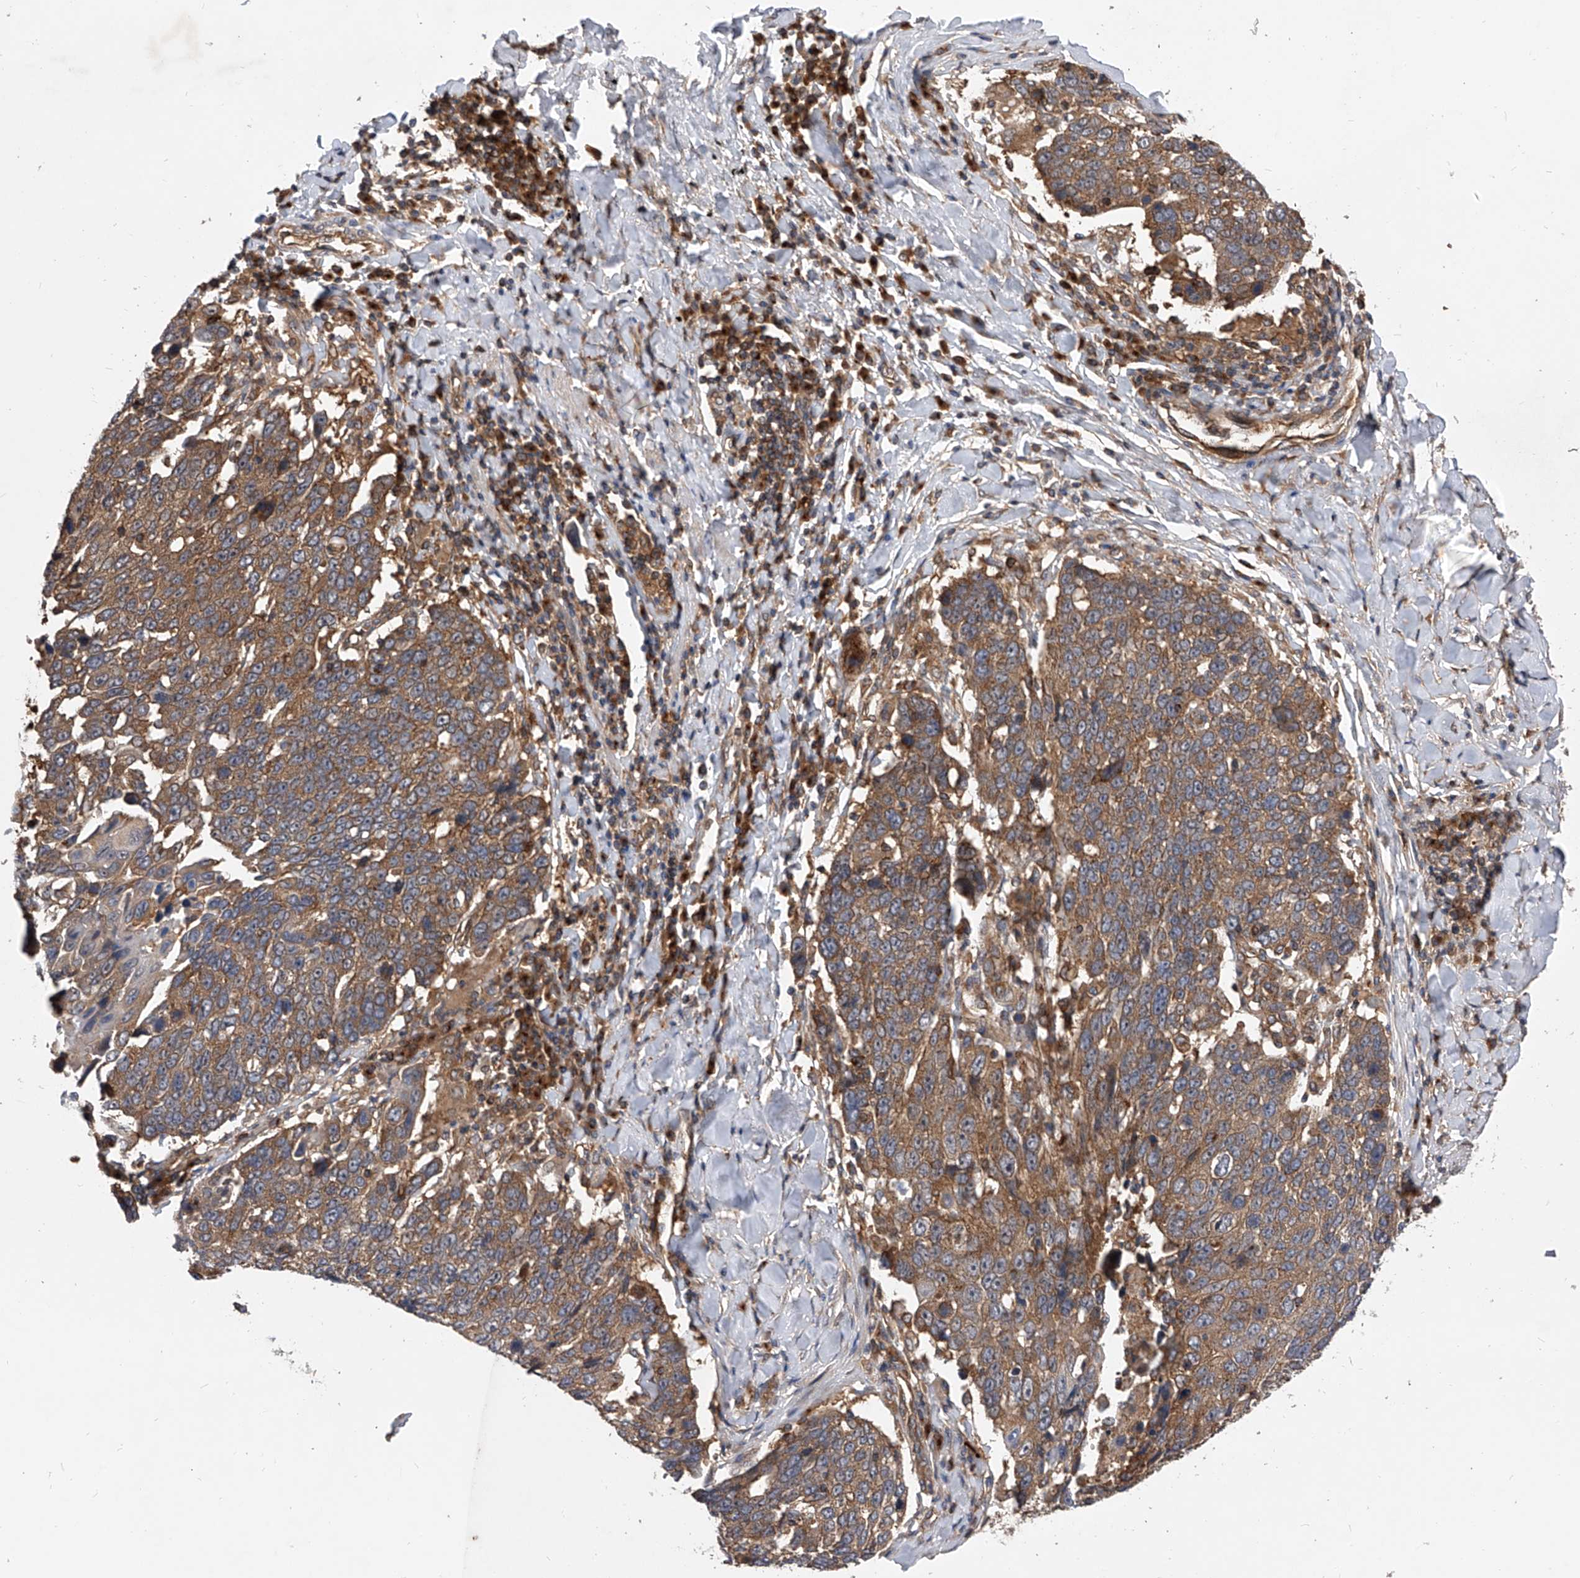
{"staining": {"intensity": "moderate", "quantity": ">75%", "location": "cytoplasmic/membranous"}, "tissue": "lung cancer", "cell_type": "Tumor cells", "image_type": "cancer", "snomed": [{"axis": "morphology", "description": "Squamous cell carcinoma, NOS"}, {"axis": "topography", "description": "Lung"}], "caption": "Squamous cell carcinoma (lung) stained with a protein marker demonstrates moderate staining in tumor cells.", "gene": "CFAP410", "patient": {"sex": "male", "age": 66}}